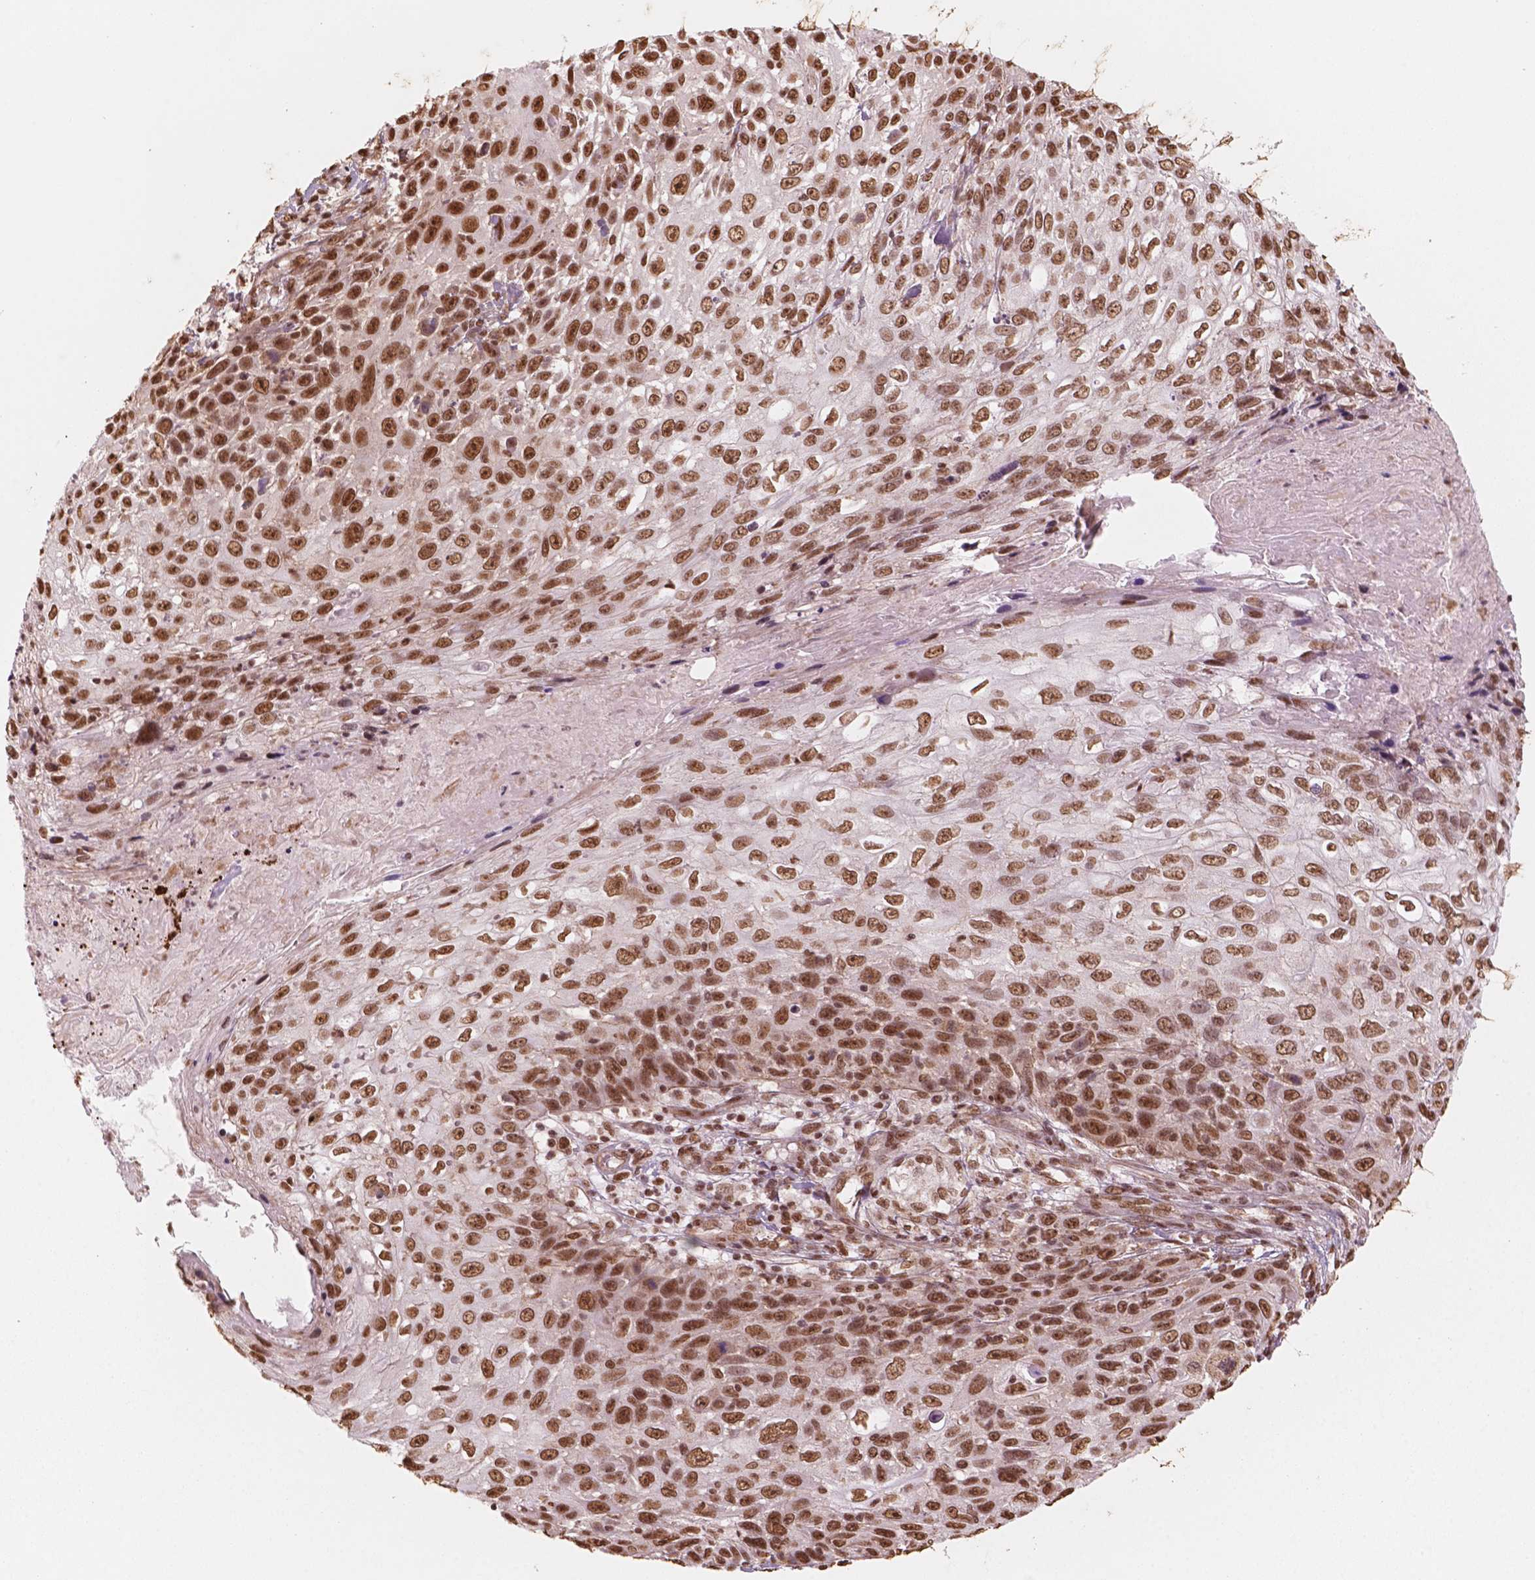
{"staining": {"intensity": "moderate", "quantity": ">75%", "location": "nuclear"}, "tissue": "skin cancer", "cell_type": "Tumor cells", "image_type": "cancer", "snomed": [{"axis": "morphology", "description": "Squamous cell carcinoma, NOS"}, {"axis": "topography", "description": "Skin"}], "caption": "Immunohistochemical staining of human skin squamous cell carcinoma shows medium levels of moderate nuclear protein expression in about >75% of tumor cells.", "gene": "GTF3C5", "patient": {"sex": "male", "age": 92}}